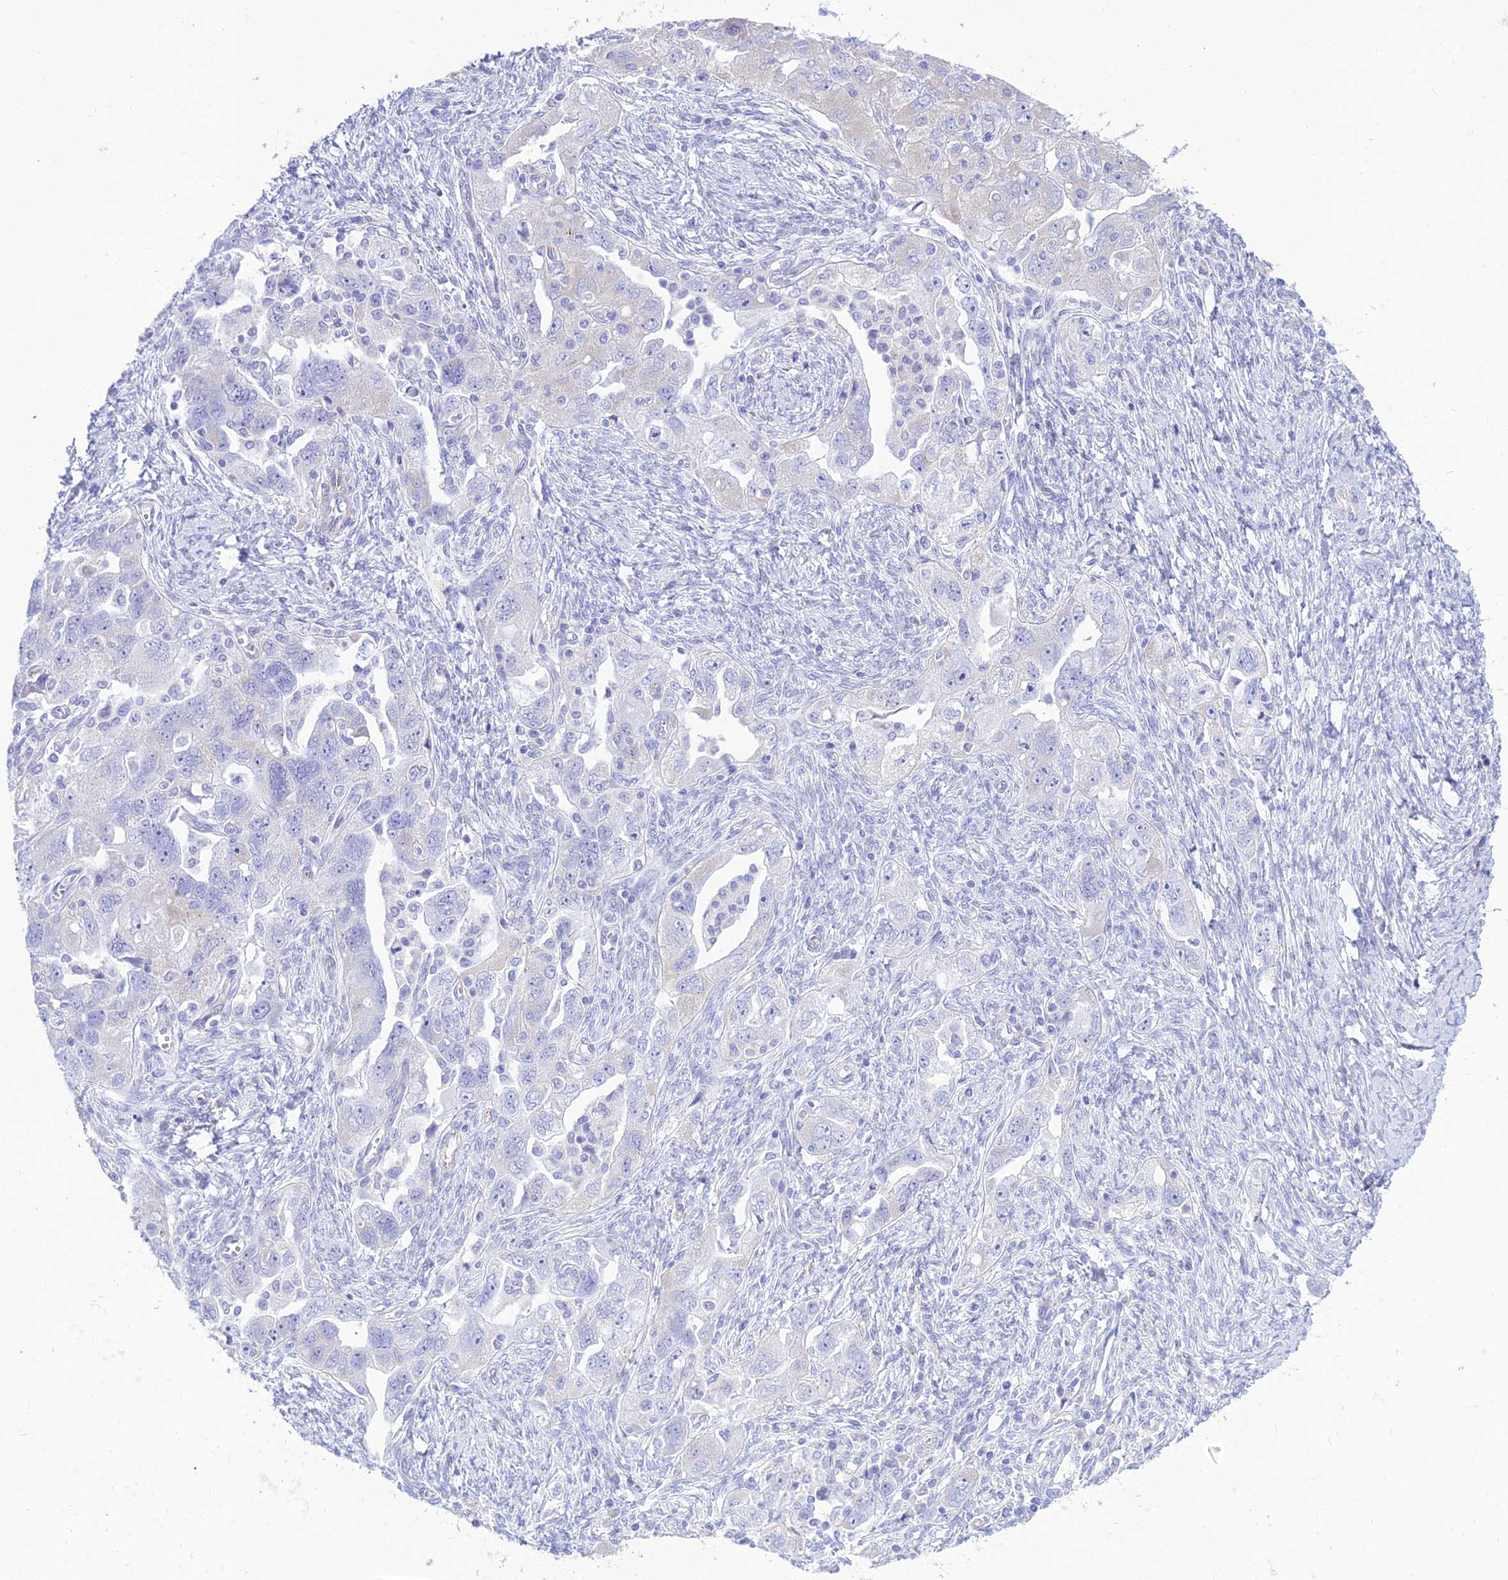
{"staining": {"intensity": "negative", "quantity": "none", "location": "none"}, "tissue": "ovarian cancer", "cell_type": "Tumor cells", "image_type": "cancer", "snomed": [{"axis": "morphology", "description": "Carcinoma, NOS"}, {"axis": "morphology", "description": "Cystadenocarcinoma, serous, NOS"}, {"axis": "topography", "description": "Ovary"}], "caption": "Tumor cells show no significant positivity in carcinoma (ovarian). The staining is performed using DAB brown chromogen with nuclei counter-stained in using hematoxylin.", "gene": "FAM186B", "patient": {"sex": "female", "age": 69}}